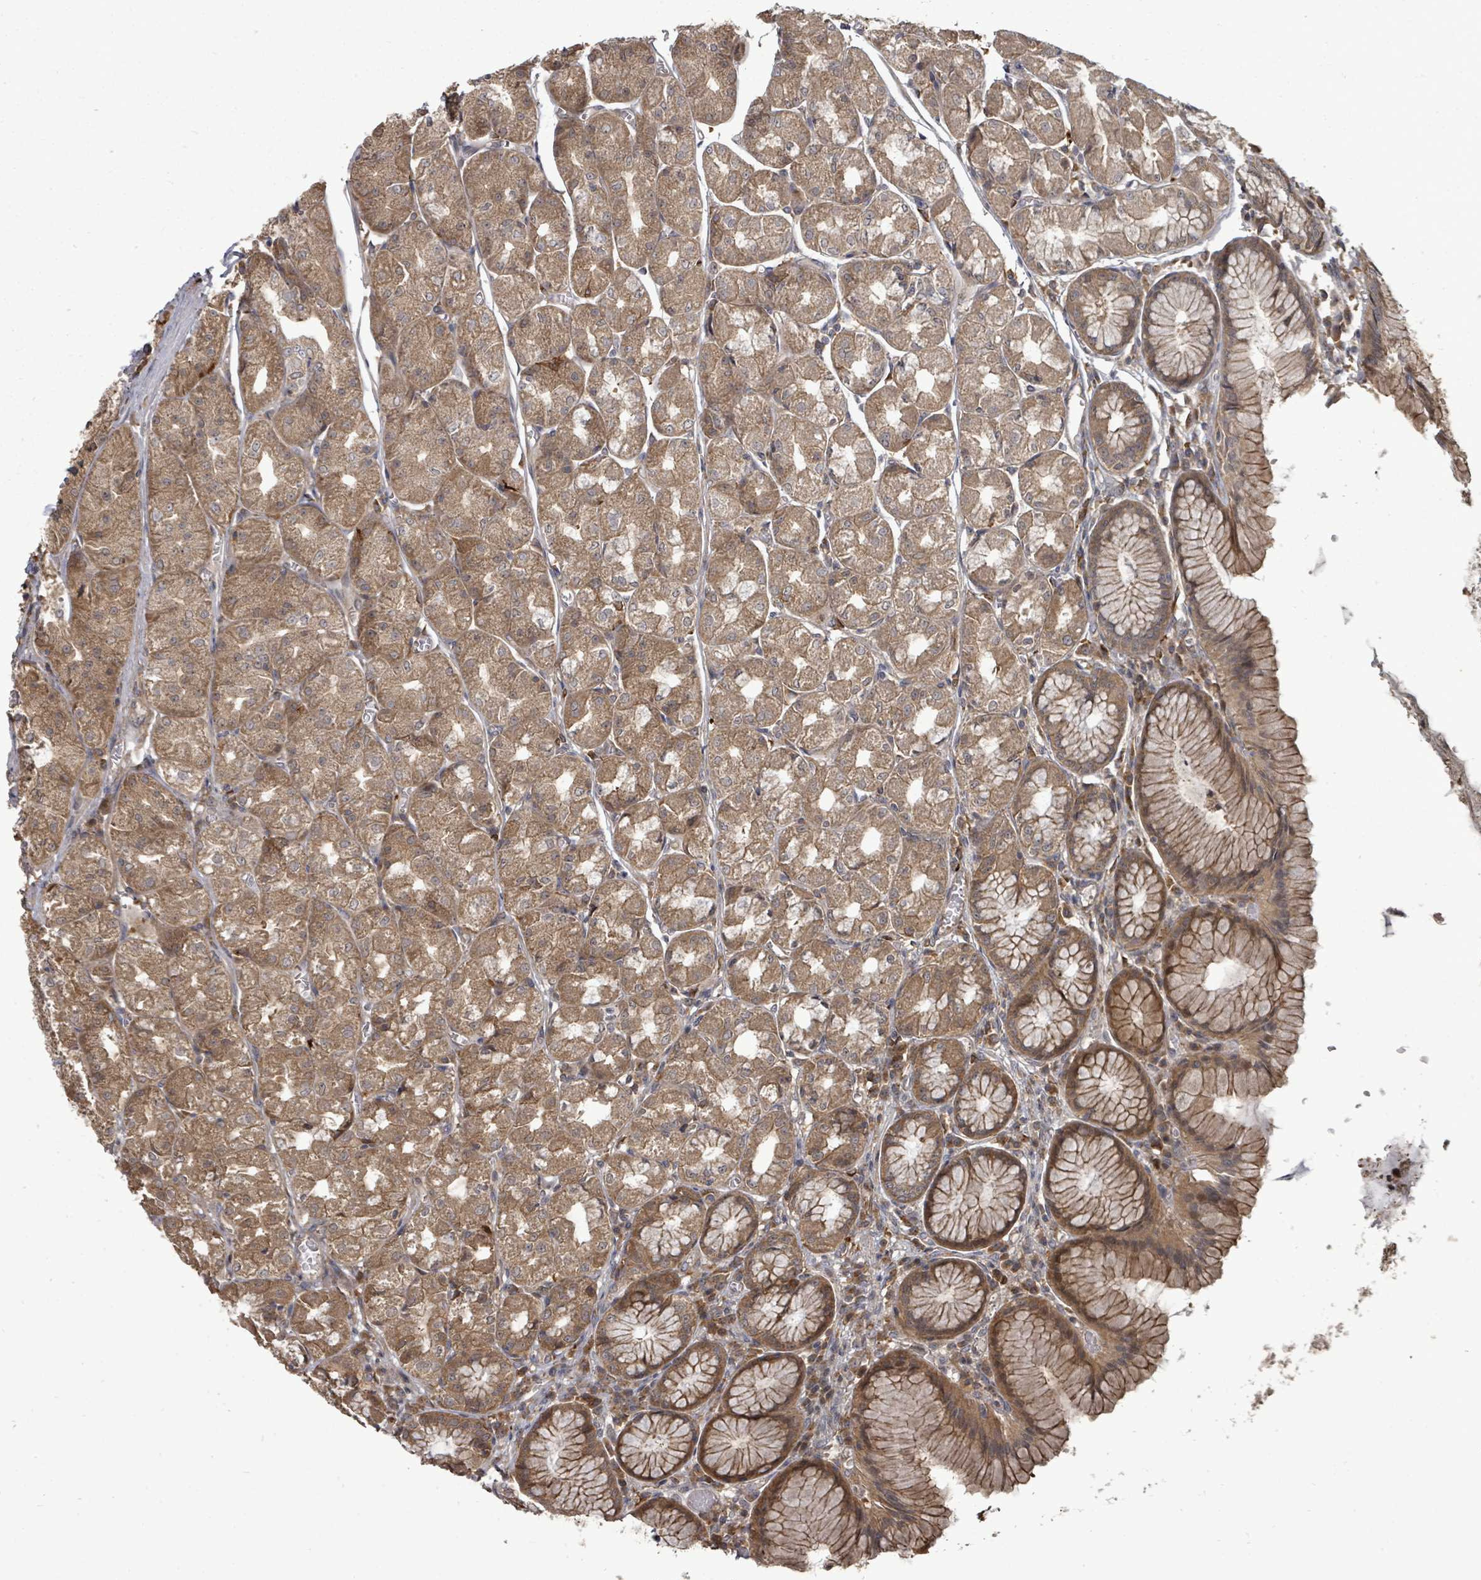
{"staining": {"intensity": "moderate", "quantity": ">75%", "location": "cytoplasmic/membranous"}, "tissue": "stomach", "cell_type": "Glandular cells", "image_type": "normal", "snomed": [{"axis": "morphology", "description": "Normal tissue, NOS"}, {"axis": "topography", "description": "Stomach"}], "caption": "Immunohistochemistry (IHC) of unremarkable human stomach demonstrates medium levels of moderate cytoplasmic/membranous staining in approximately >75% of glandular cells. Nuclei are stained in blue.", "gene": "EIF3CL", "patient": {"sex": "male", "age": 55}}